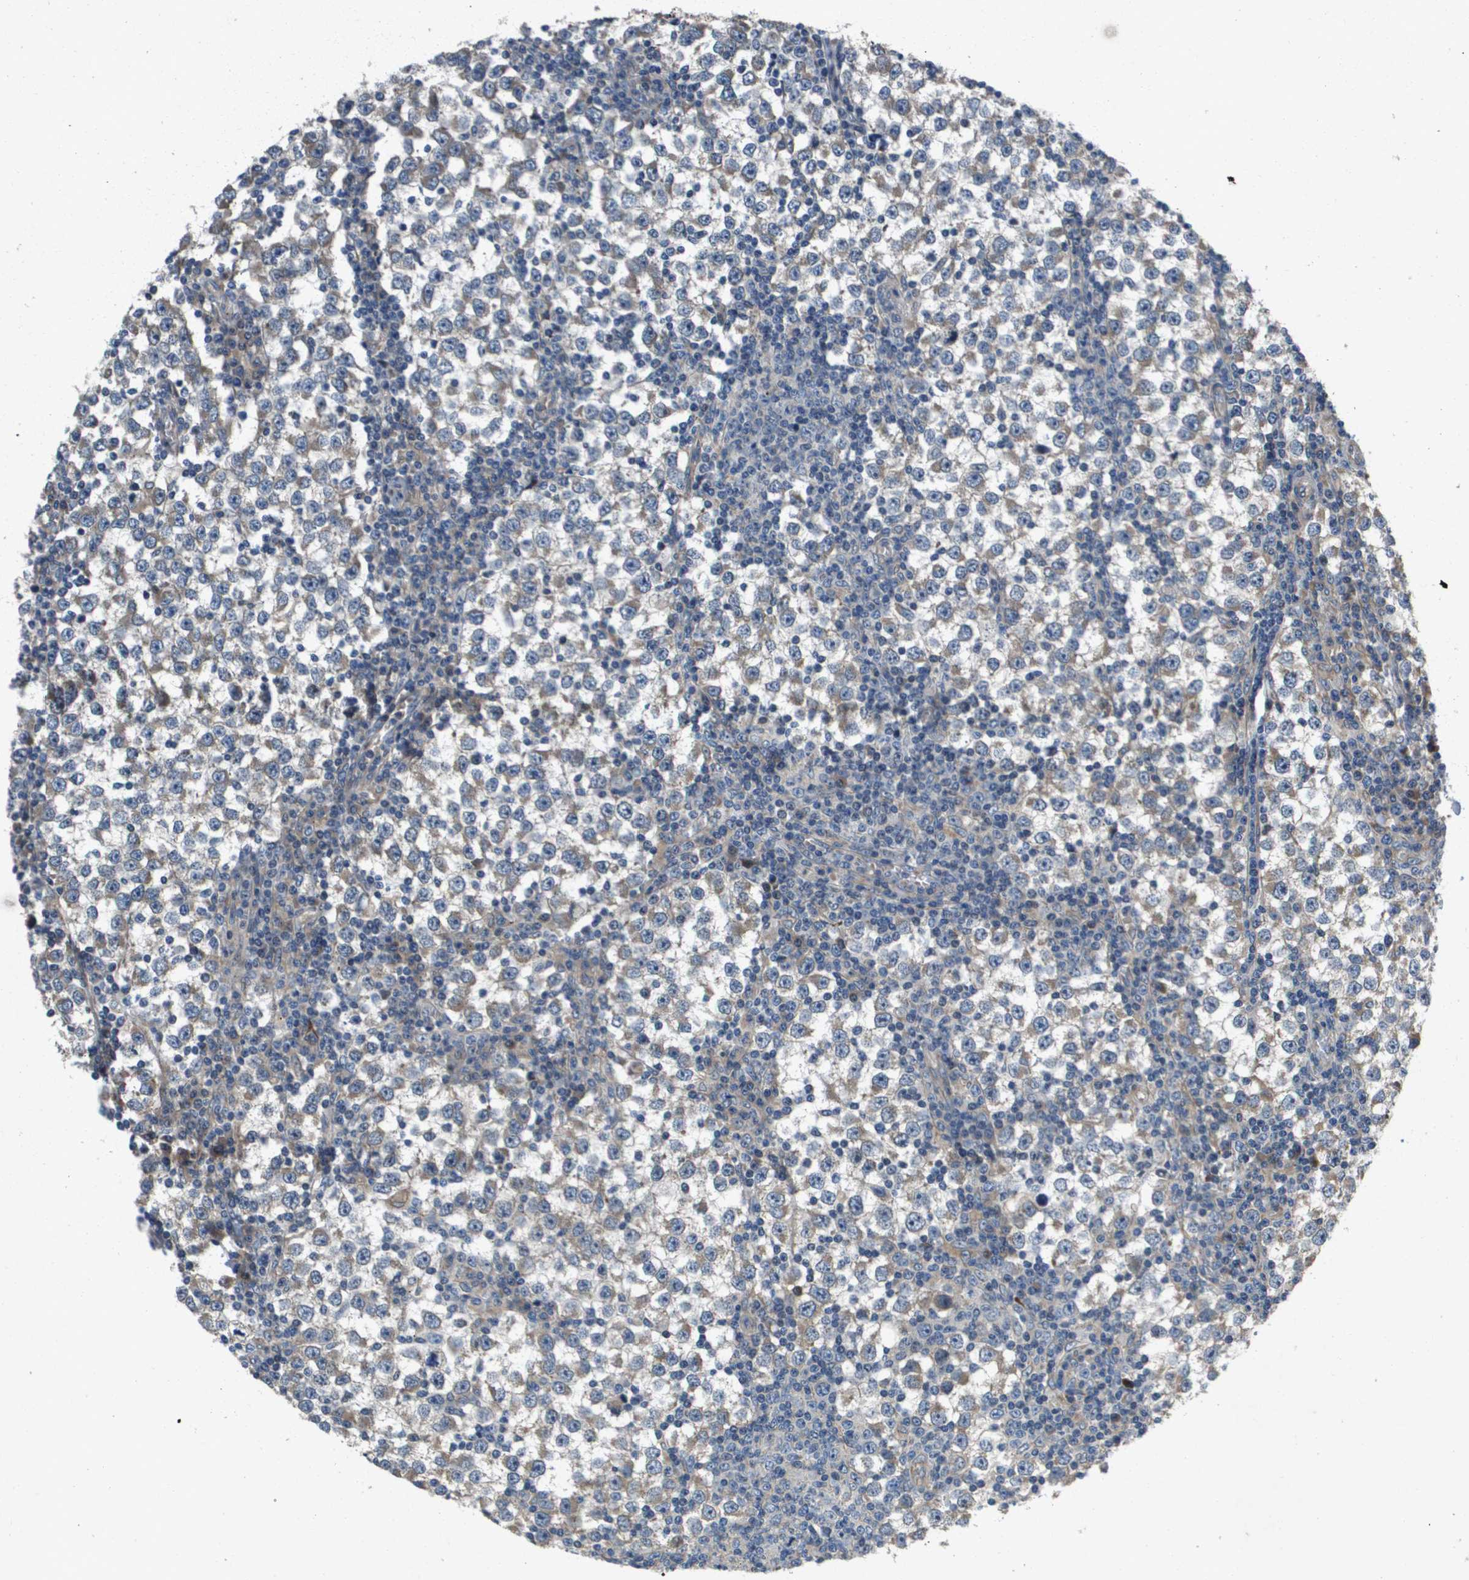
{"staining": {"intensity": "weak", "quantity": "25%-75%", "location": "cytoplasmic/membranous"}, "tissue": "testis cancer", "cell_type": "Tumor cells", "image_type": "cancer", "snomed": [{"axis": "morphology", "description": "Seminoma, NOS"}, {"axis": "topography", "description": "Testis"}], "caption": "Seminoma (testis) stained for a protein reveals weak cytoplasmic/membranous positivity in tumor cells.", "gene": "ENTPD2", "patient": {"sex": "male", "age": 65}}